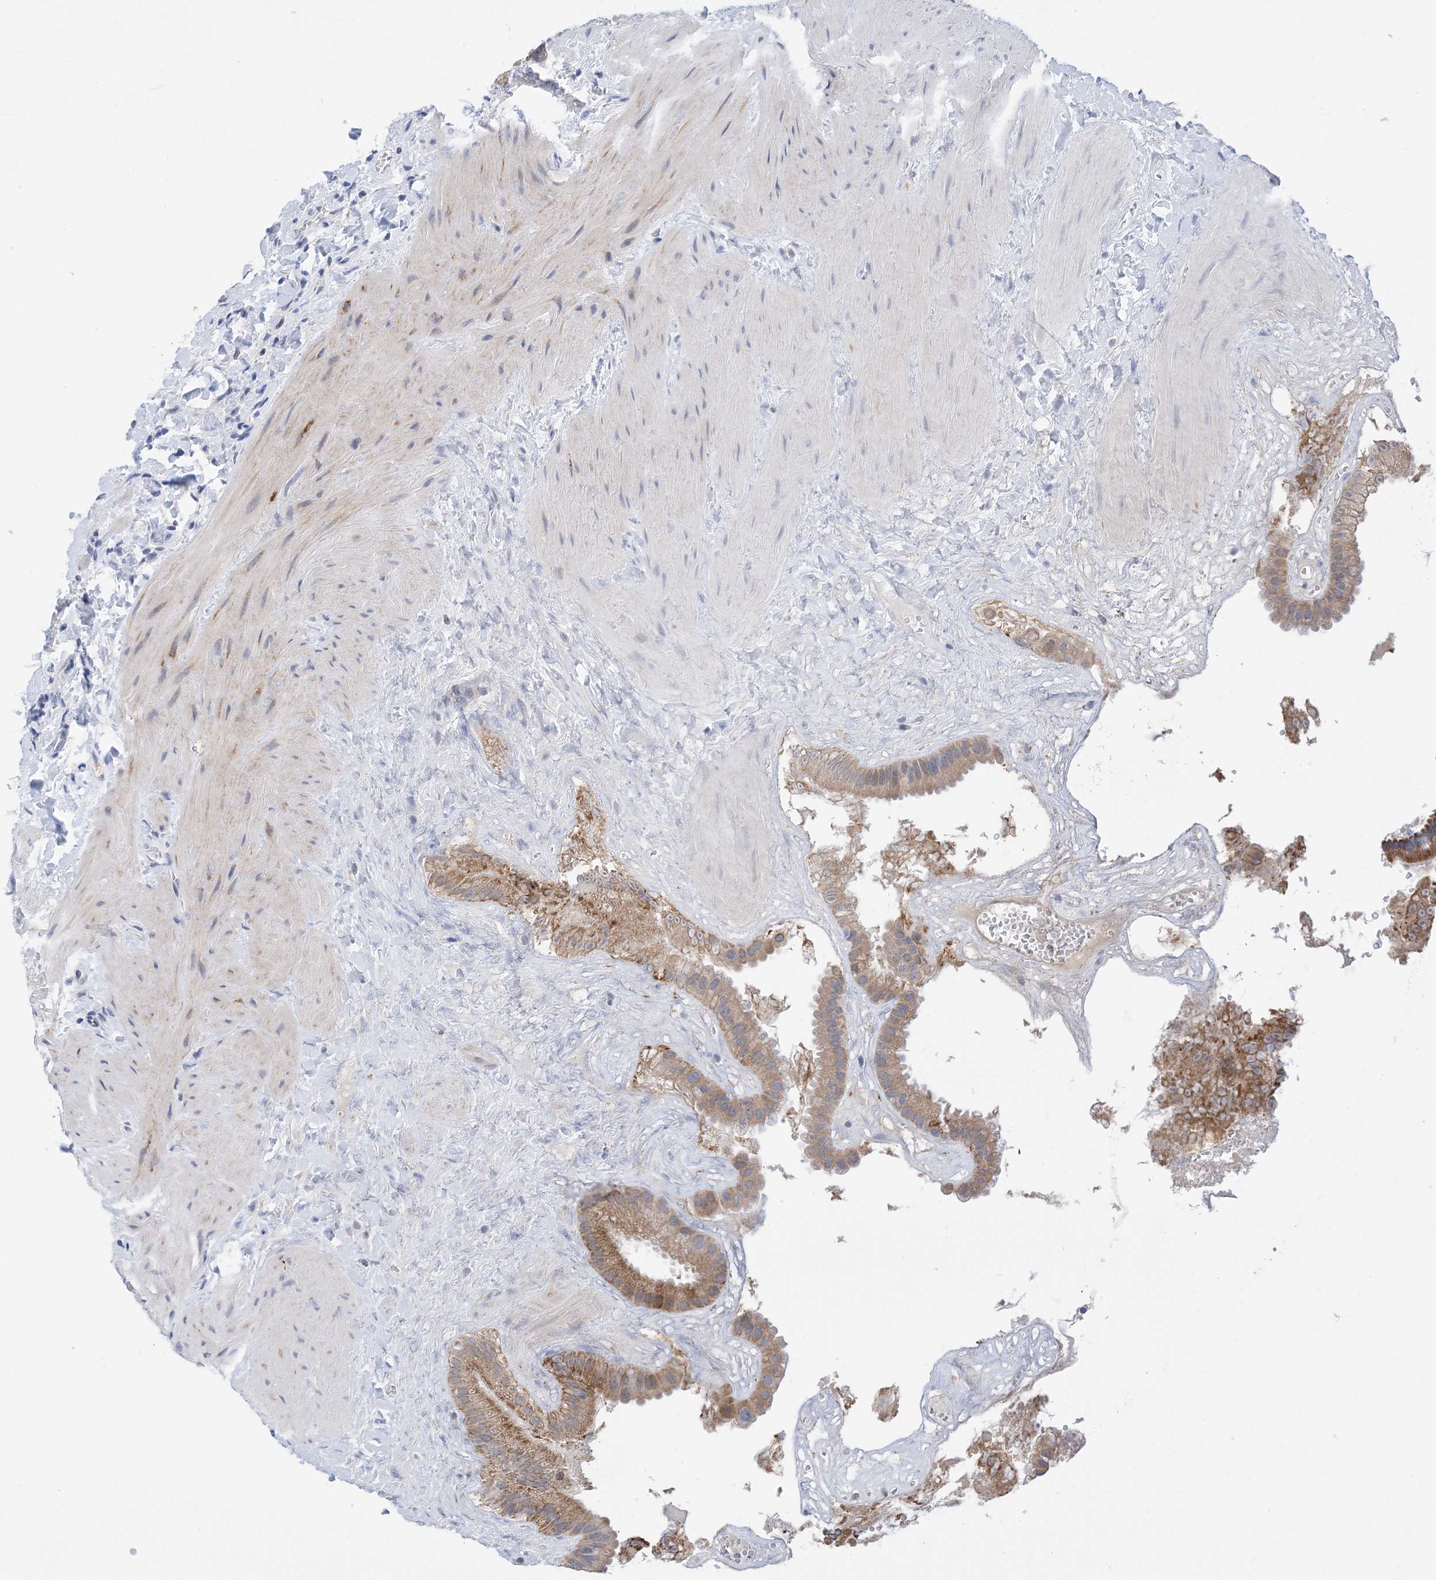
{"staining": {"intensity": "strong", "quantity": ">75%", "location": "cytoplasmic/membranous"}, "tissue": "gallbladder", "cell_type": "Glandular cells", "image_type": "normal", "snomed": [{"axis": "morphology", "description": "Normal tissue, NOS"}, {"axis": "topography", "description": "Gallbladder"}], "caption": "Unremarkable gallbladder was stained to show a protein in brown. There is high levels of strong cytoplasmic/membranous staining in approximately >75% of glandular cells. (Stains: DAB (3,3'-diaminobenzidine) in brown, nuclei in blue, Microscopy: brightfield microscopy at high magnification).", "gene": "PLK4", "patient": {"sex": "male", "age": 55}}